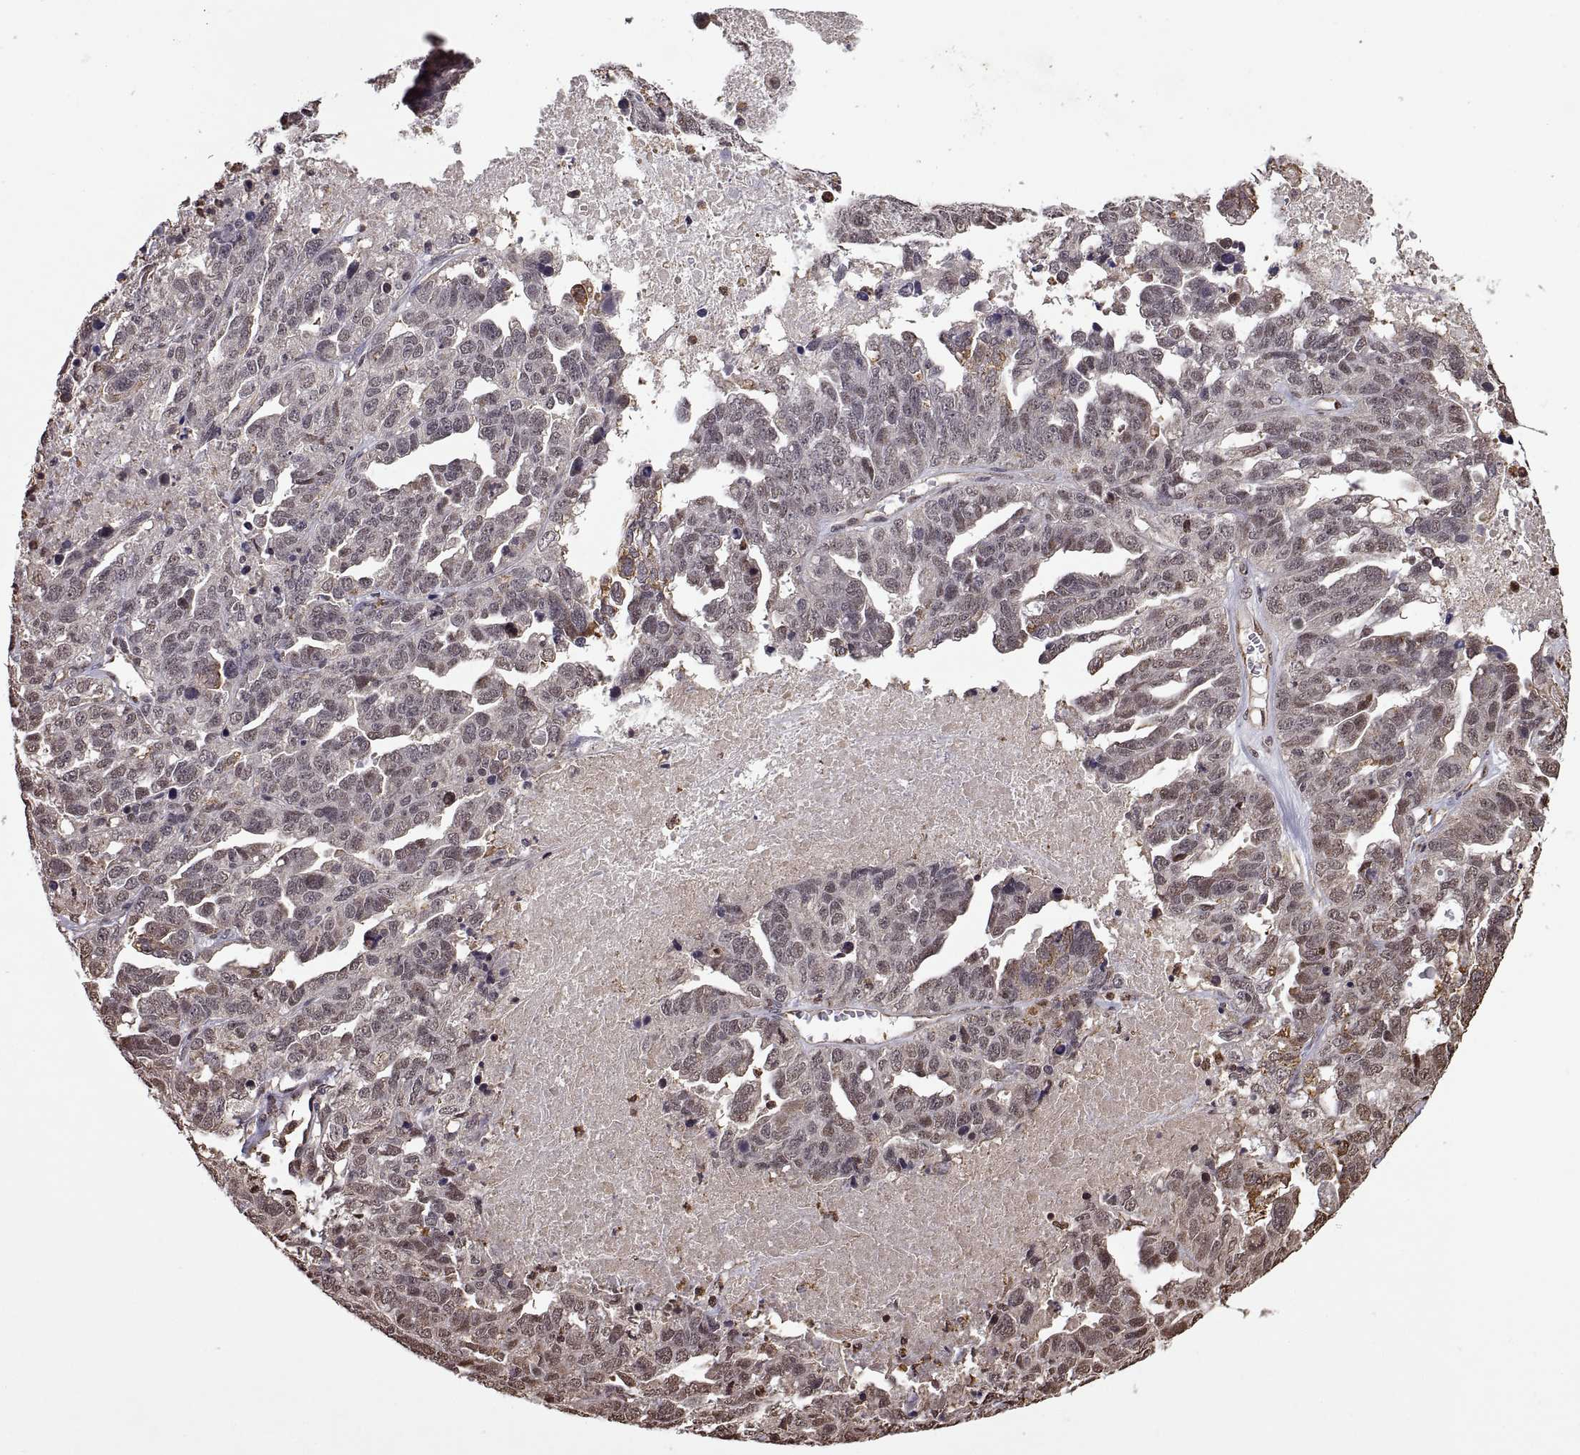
{"staining": {"intensity": "negative", "quantity": "none", "location": "none"}, "tissue": "ovarian cancer", "cell_type": "Tumor cells", "image_type": "cancer", "snomed": [{"axis": "morphology", "description": "Cystadenocarcinoma, serous, NOS"}, {"axis": "topography", "description": "Ovary"}], "caption": "The photomicrograph shows no staining of tumor cells in ovarian cancer.", "gene": "ARRB1", "patient": {"sex": "female", "age": 71}}